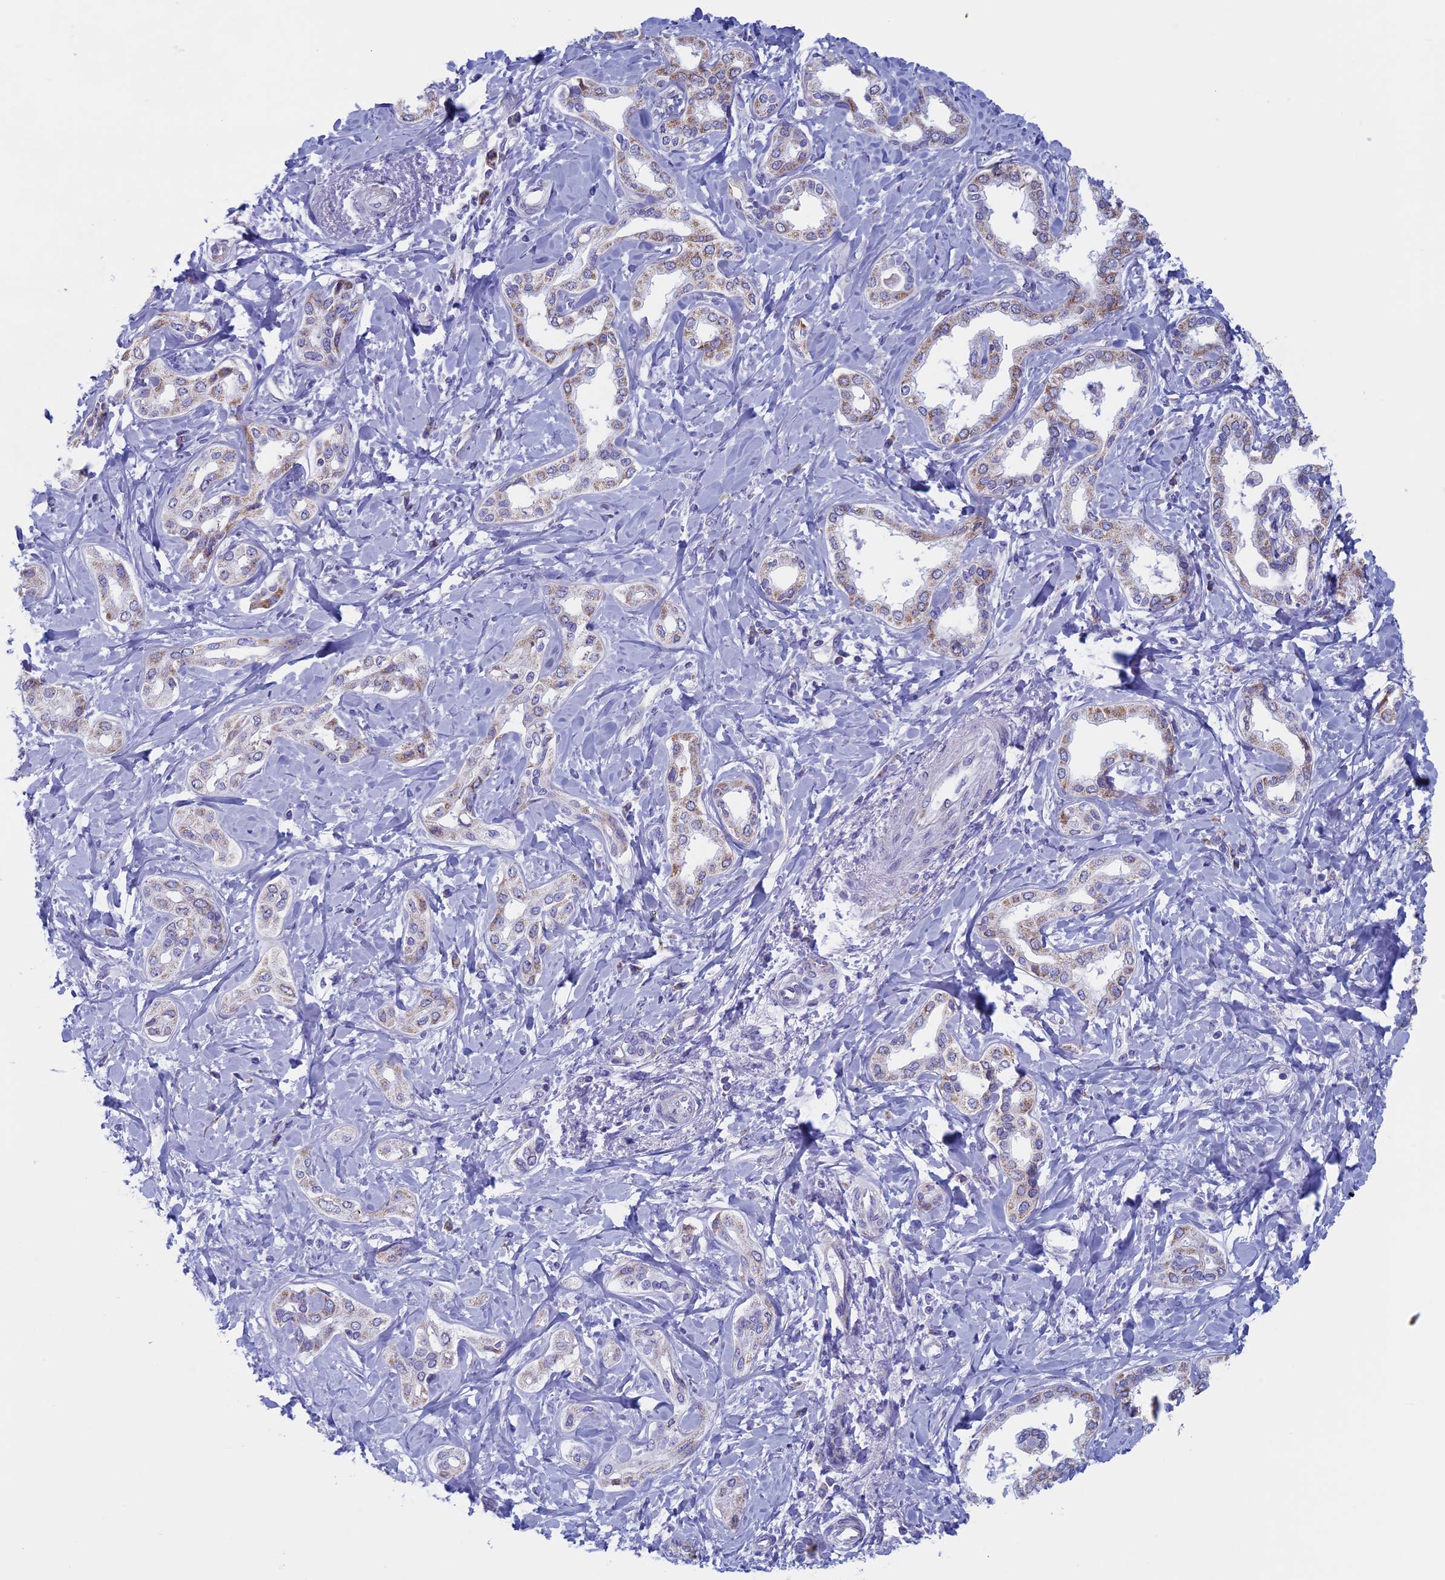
{"staining": {"intensity": "weak", "quantity": "25%-75%", "location": "cytoplasmic/membranous"}, "tissue": "liver cancer", "cell_type": "Tumor cells", "image_type": "cancer", "snomed": [{"axis": "morphology", "description": "Cholangiocarcinoma"}, {"axis": "topography", "description": "Liver"}], "caption": "Immunohistochemistry of human cholangiocarcinoma (liver) reveals low levels of weak cytoplasmic/membranous expression in about 25%-75% of tumor cells. (DAB IHC, brown staining for protein, blue staining for nuclei).", "gene": "NDUFB9", "patient": {"sex": "female", "age": 77}}